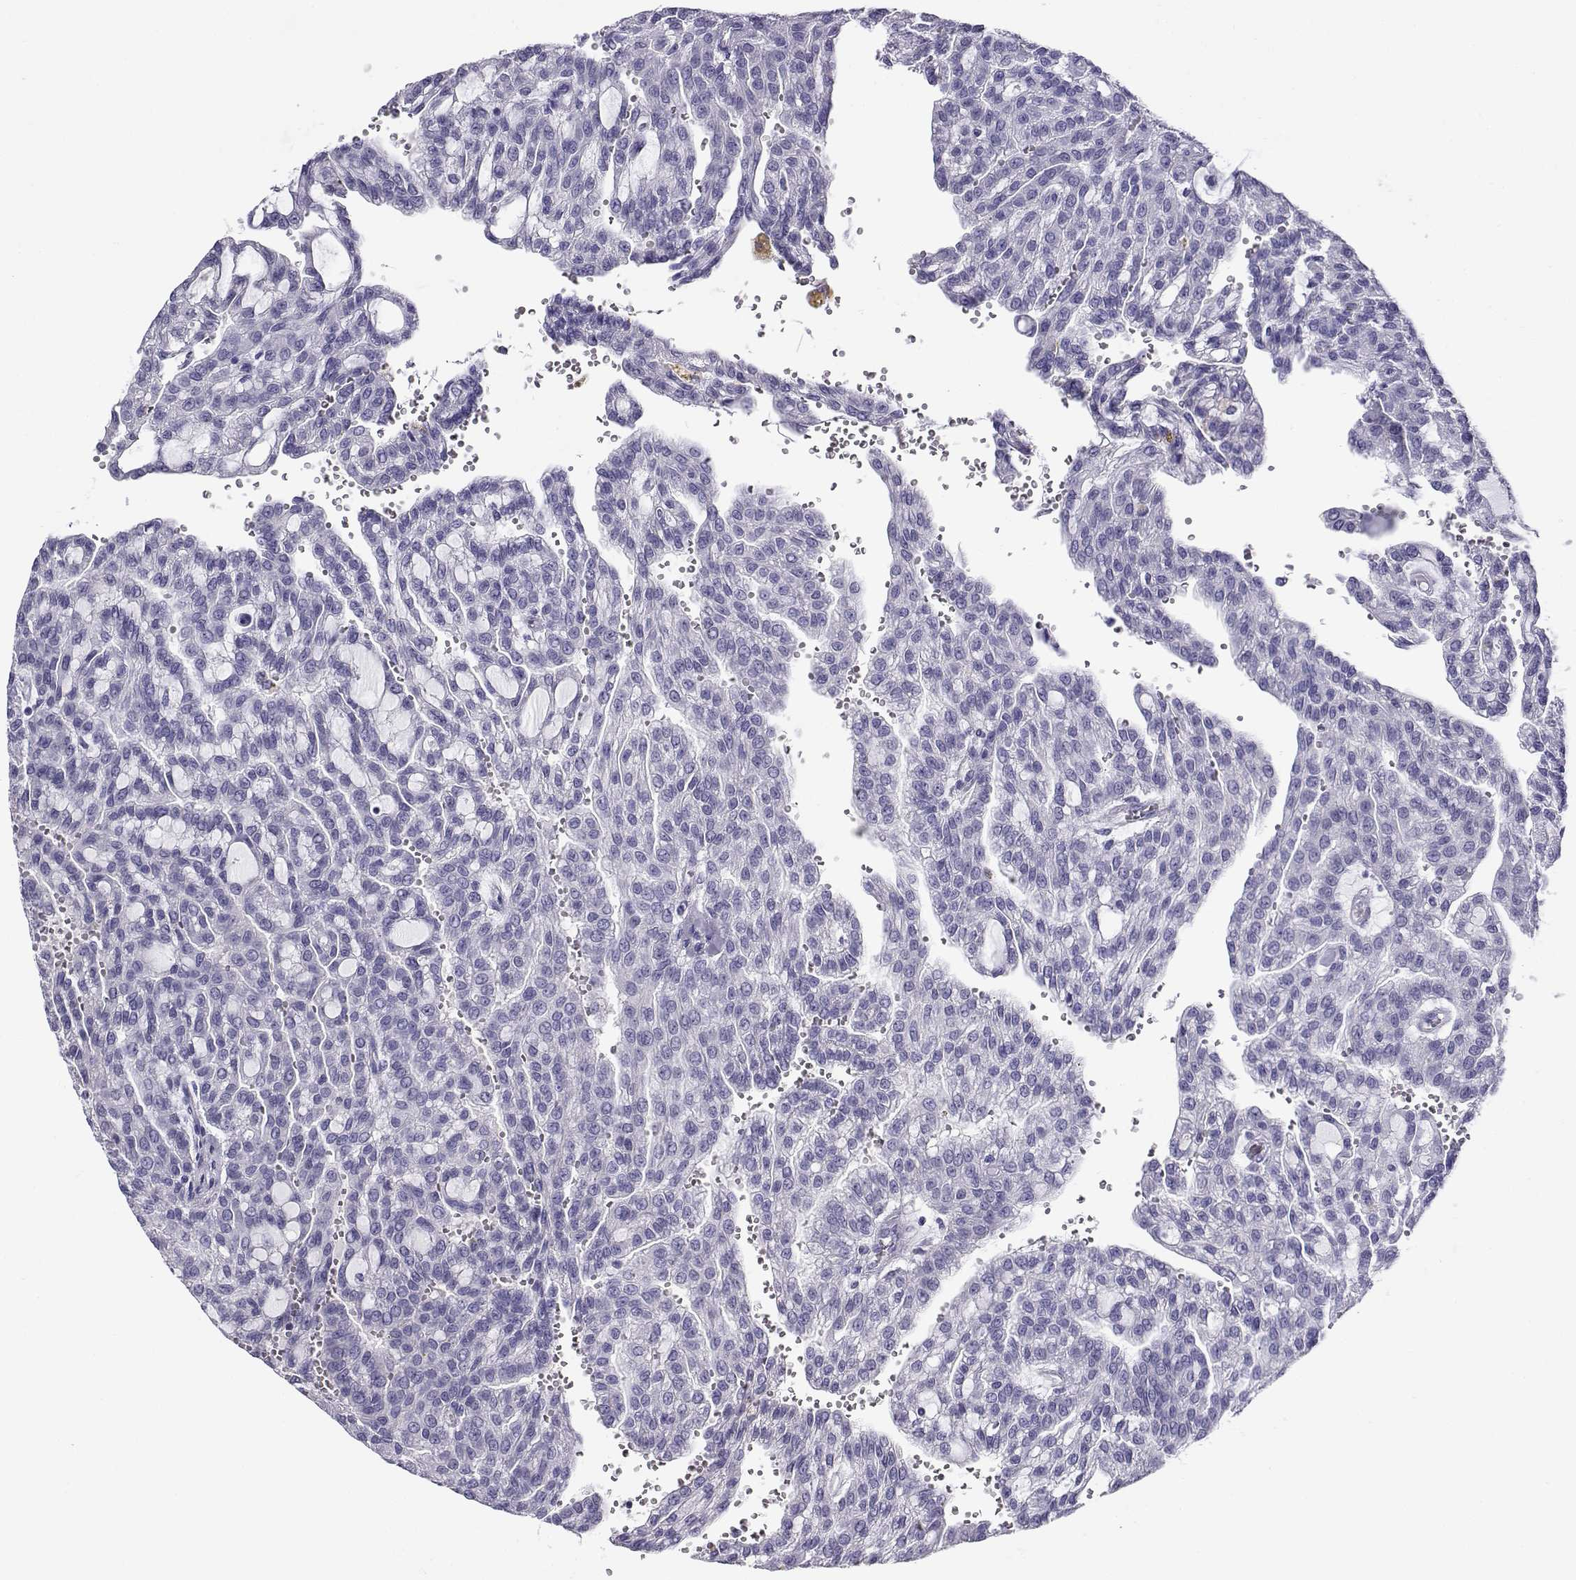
{"staining": {"intensity": "negative", "quantity": "none", "location": "none"}, "tissue": "renal cancer", "cell_type": "Tumor cells", "image_type": "cancer", "snomed": [{"axis": "morphology", "description": "Adenocarcinoma, NOS"}, {"axis": "topography", "description": "Kidney"}], "caption": "Tumor cells are negative for brown protein staining in renal adenocarcinoma.", "gene": "CABS1", "patient": {"sex": "male", "age": 63}}